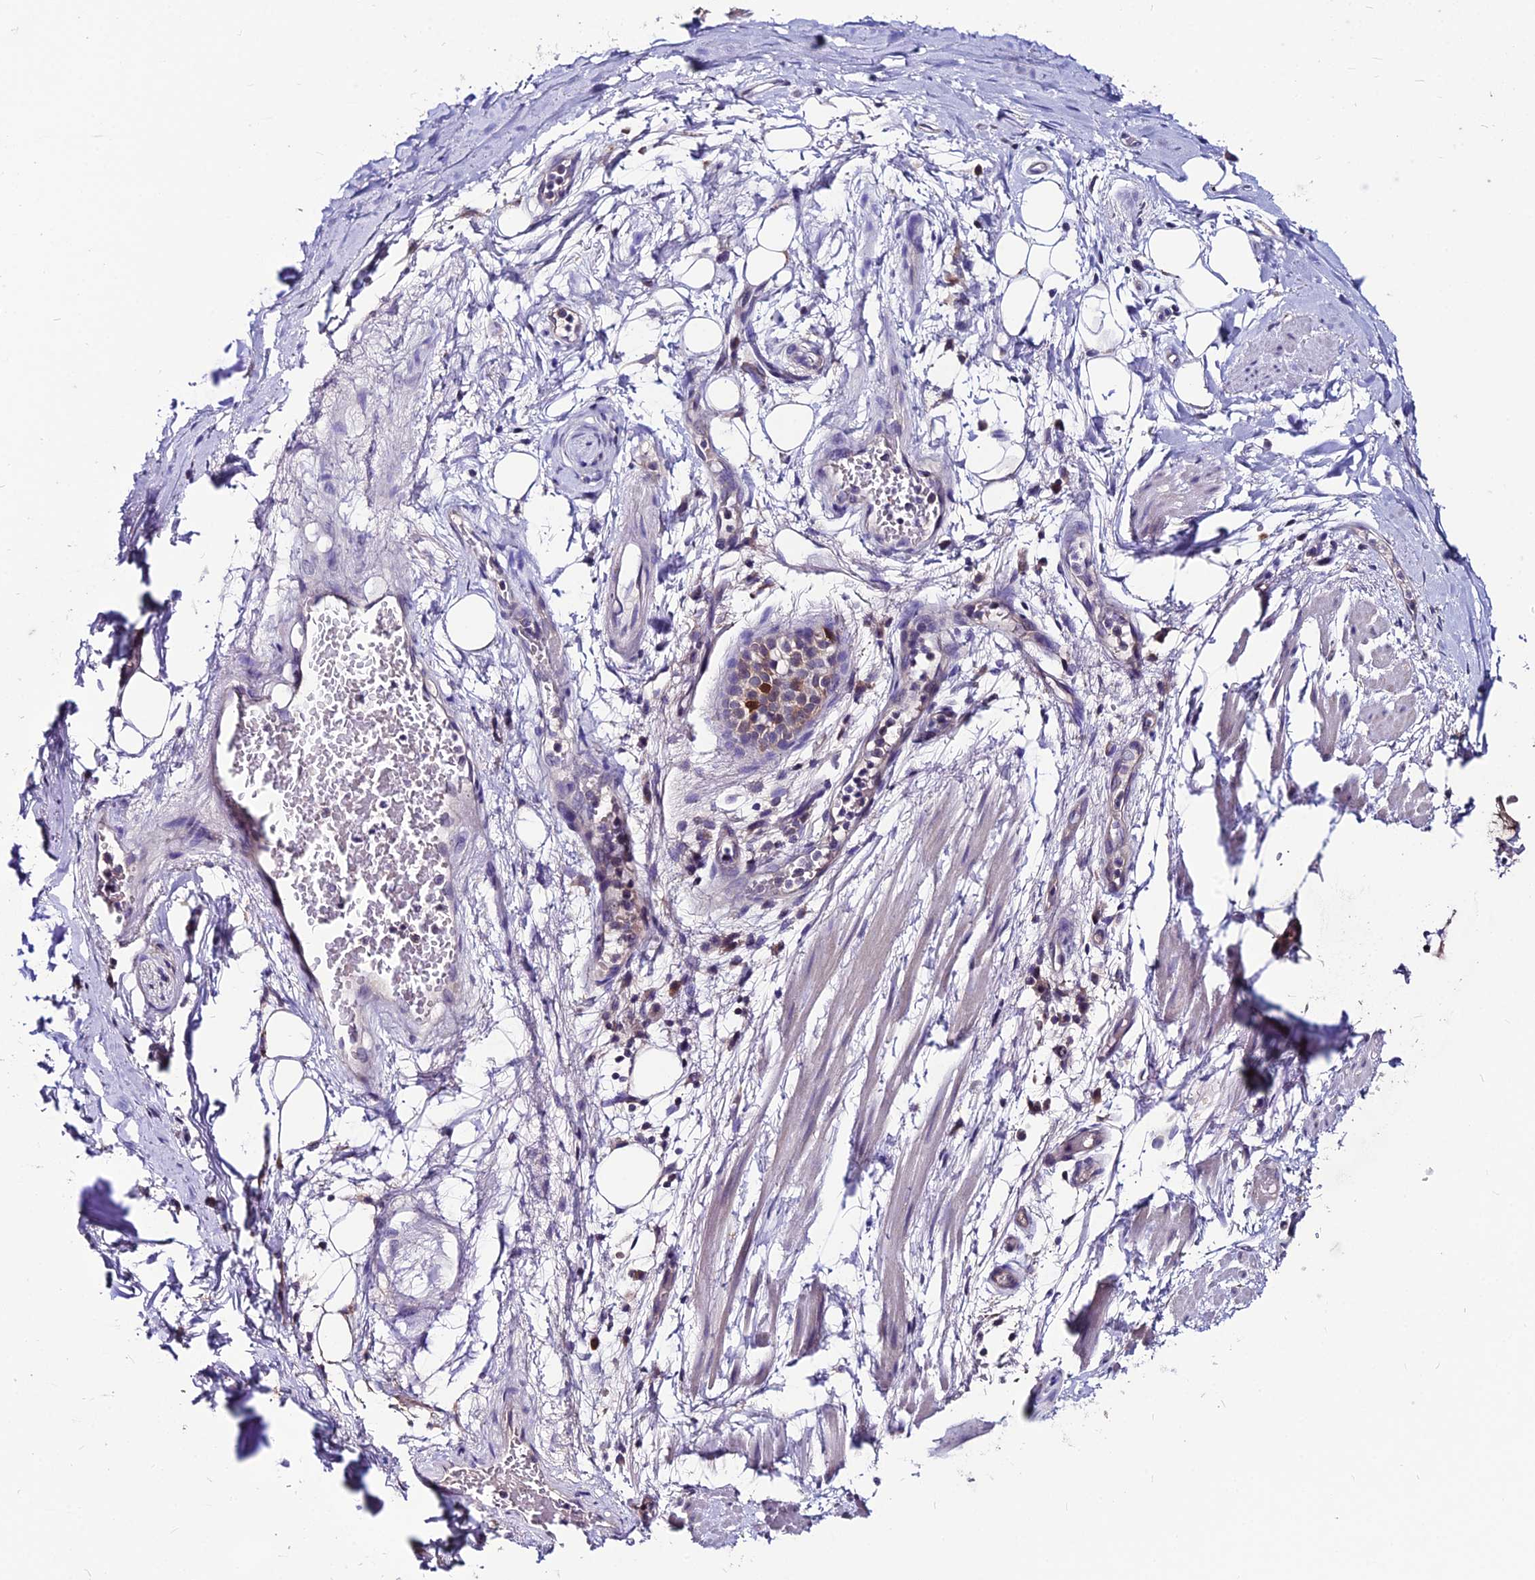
{"staining": {"intensity": "negative", "quantity": "none", "location": "none"}, "tissue": "adipose tissue", "cell_type": "Adipocytes", "image_type": "normal", "snomed": [{"axis": "morphology", "description": "Normal tissue, NOS"}, {"axis": "topography", "description": "Lymph node"}, {"axis": "topography", "description": "Cartilage tissue"}, {"axis": "topography", "description": "Bronchus"}], "caption": "High power microscopy histopathology image of an immunohistochemistry histopathology image of benign adipose tissue, revealing no significant staining in adipocytes.", "gene": "LGALS7", "patient": {"sex": "male", "age": 63}}